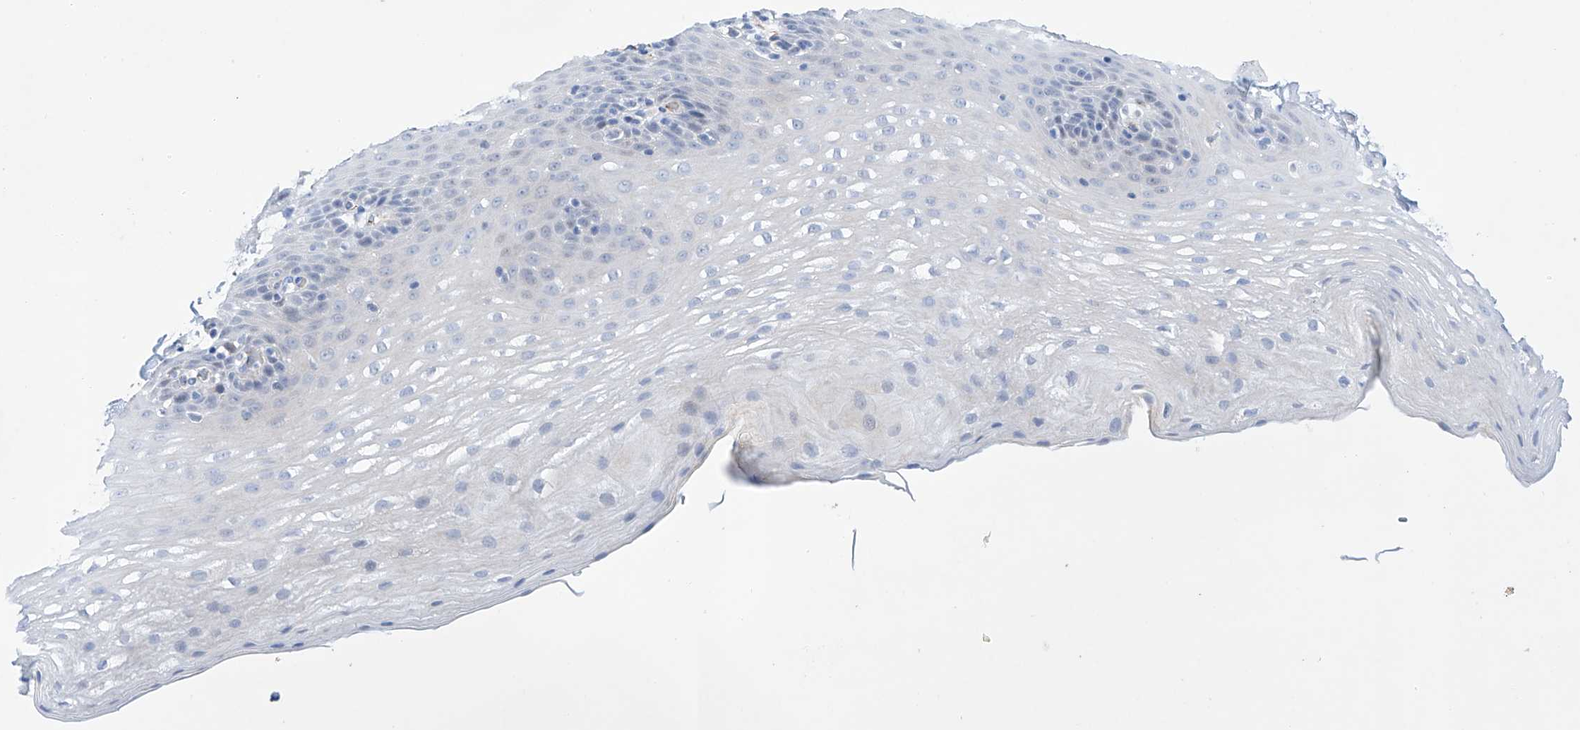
{"staining": {"intensity": "negative", "quantity": "none", "location": "none"}, "tissue": "esophagus", "cell_type": "Squamous epithelial cells", "image_type": "normal", "snomed": [{"axis": "morphology", "description": "Normal tissue, NOS"}, {"axis": "topography", "description": "Esophagus"}], "caption": "This image is of unremarkable esophagus stained with immunohistochemistry (IHC) to label a protein in brown with the nuclei are counter-stained blue. There is no positivity in squamous epithelial cells.", "gene": "ETV7", "patient": {"sex": "female", "age": 66}}